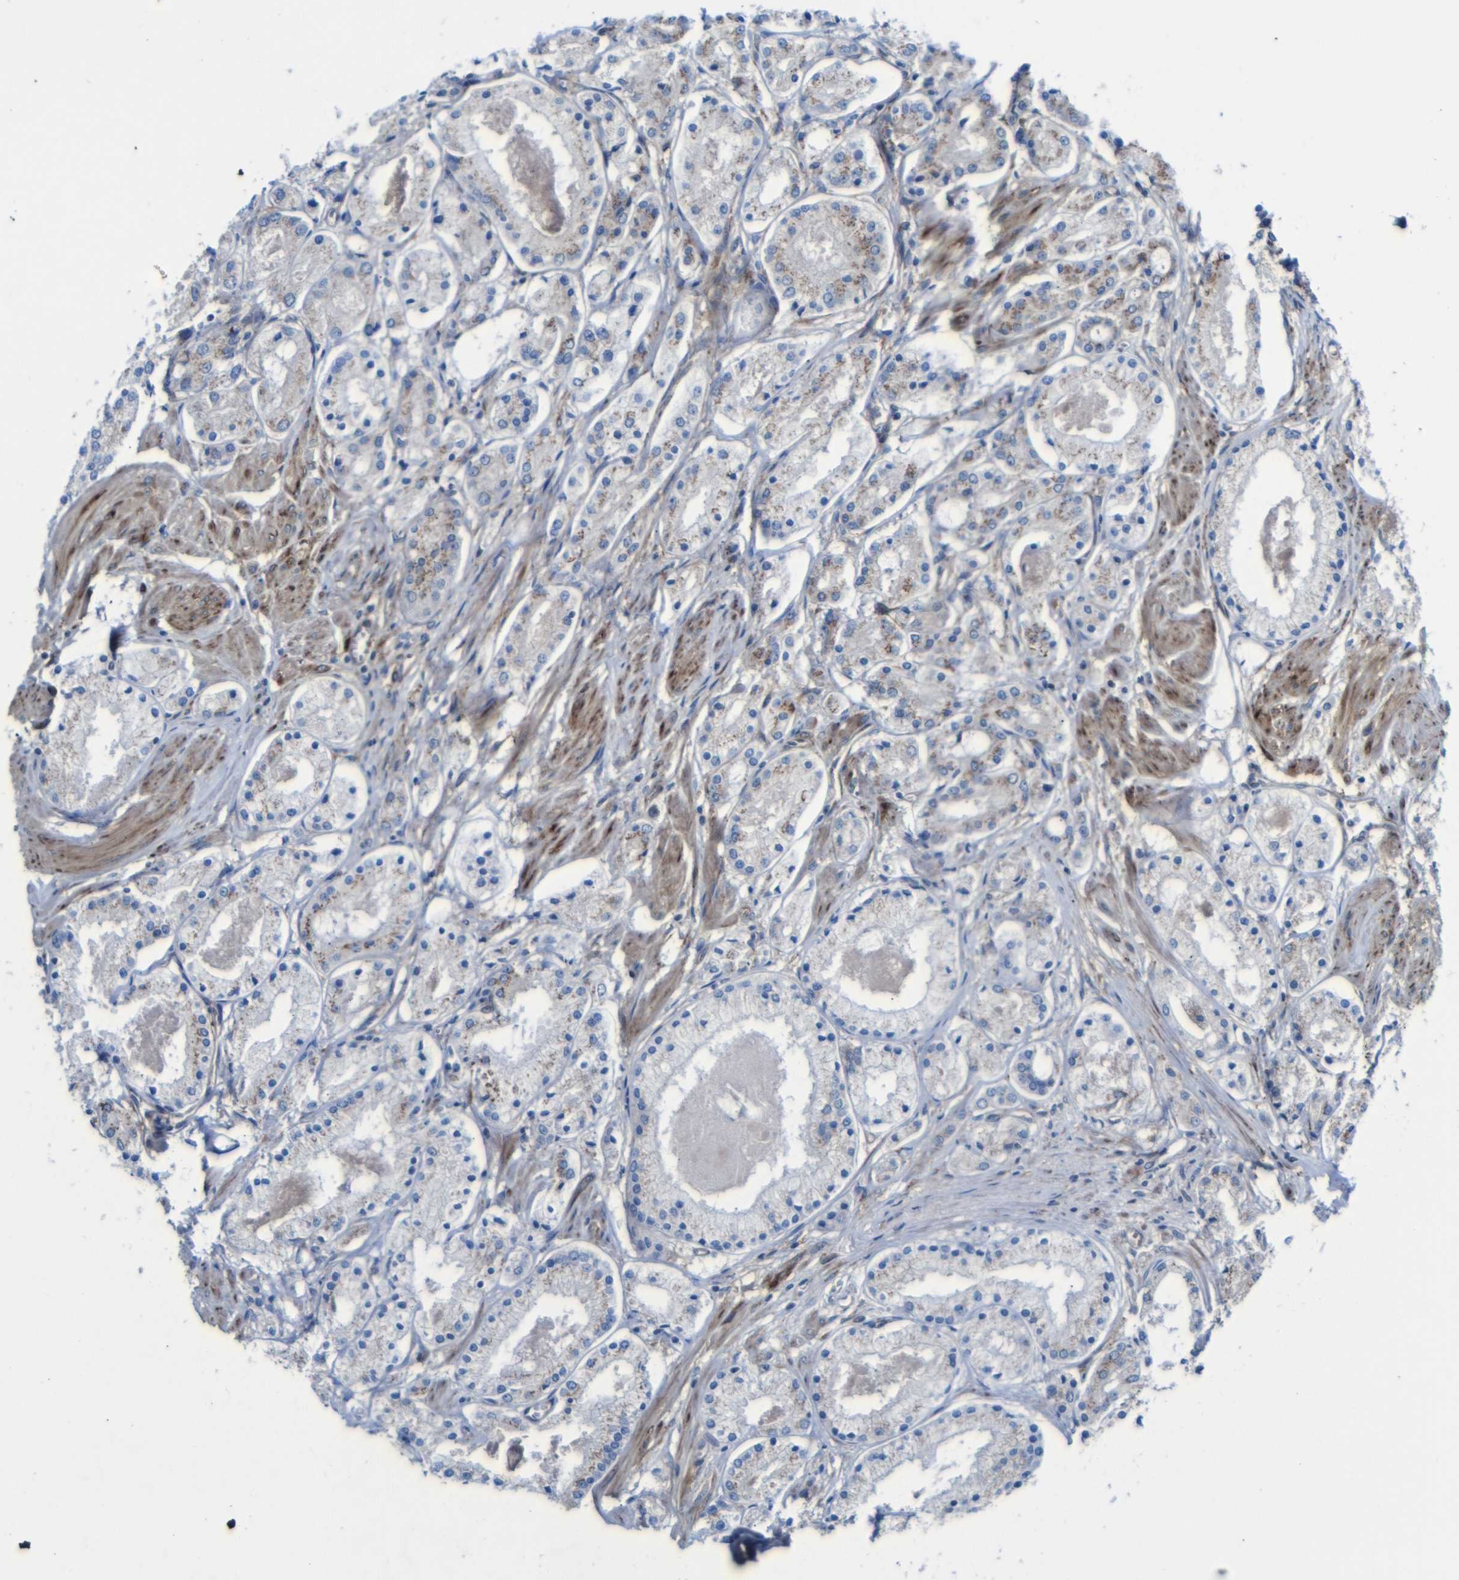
{"staining": {"intensity": "weak", "quantity": "25%-75%", "location": "cytoplasmic/membranous"}, "tissue": "prostate cancer", "cell_type": "Tumor cells", "image_type": "cancer", "snomed": [{"axis": "morphology", "description": "Adenocarcinoma, High grade"}, {"axis": "topography", "description": "Prostate"}], "caption": "Weak cytoplasmic/membranous protein staining is identified in approximately 25%-75% of tumor cells in prostate cancer. (IHC, brightfield microscopy, high magnification).", "gene": "PARP14", "patient": {"sex": "male", "age": 66}}